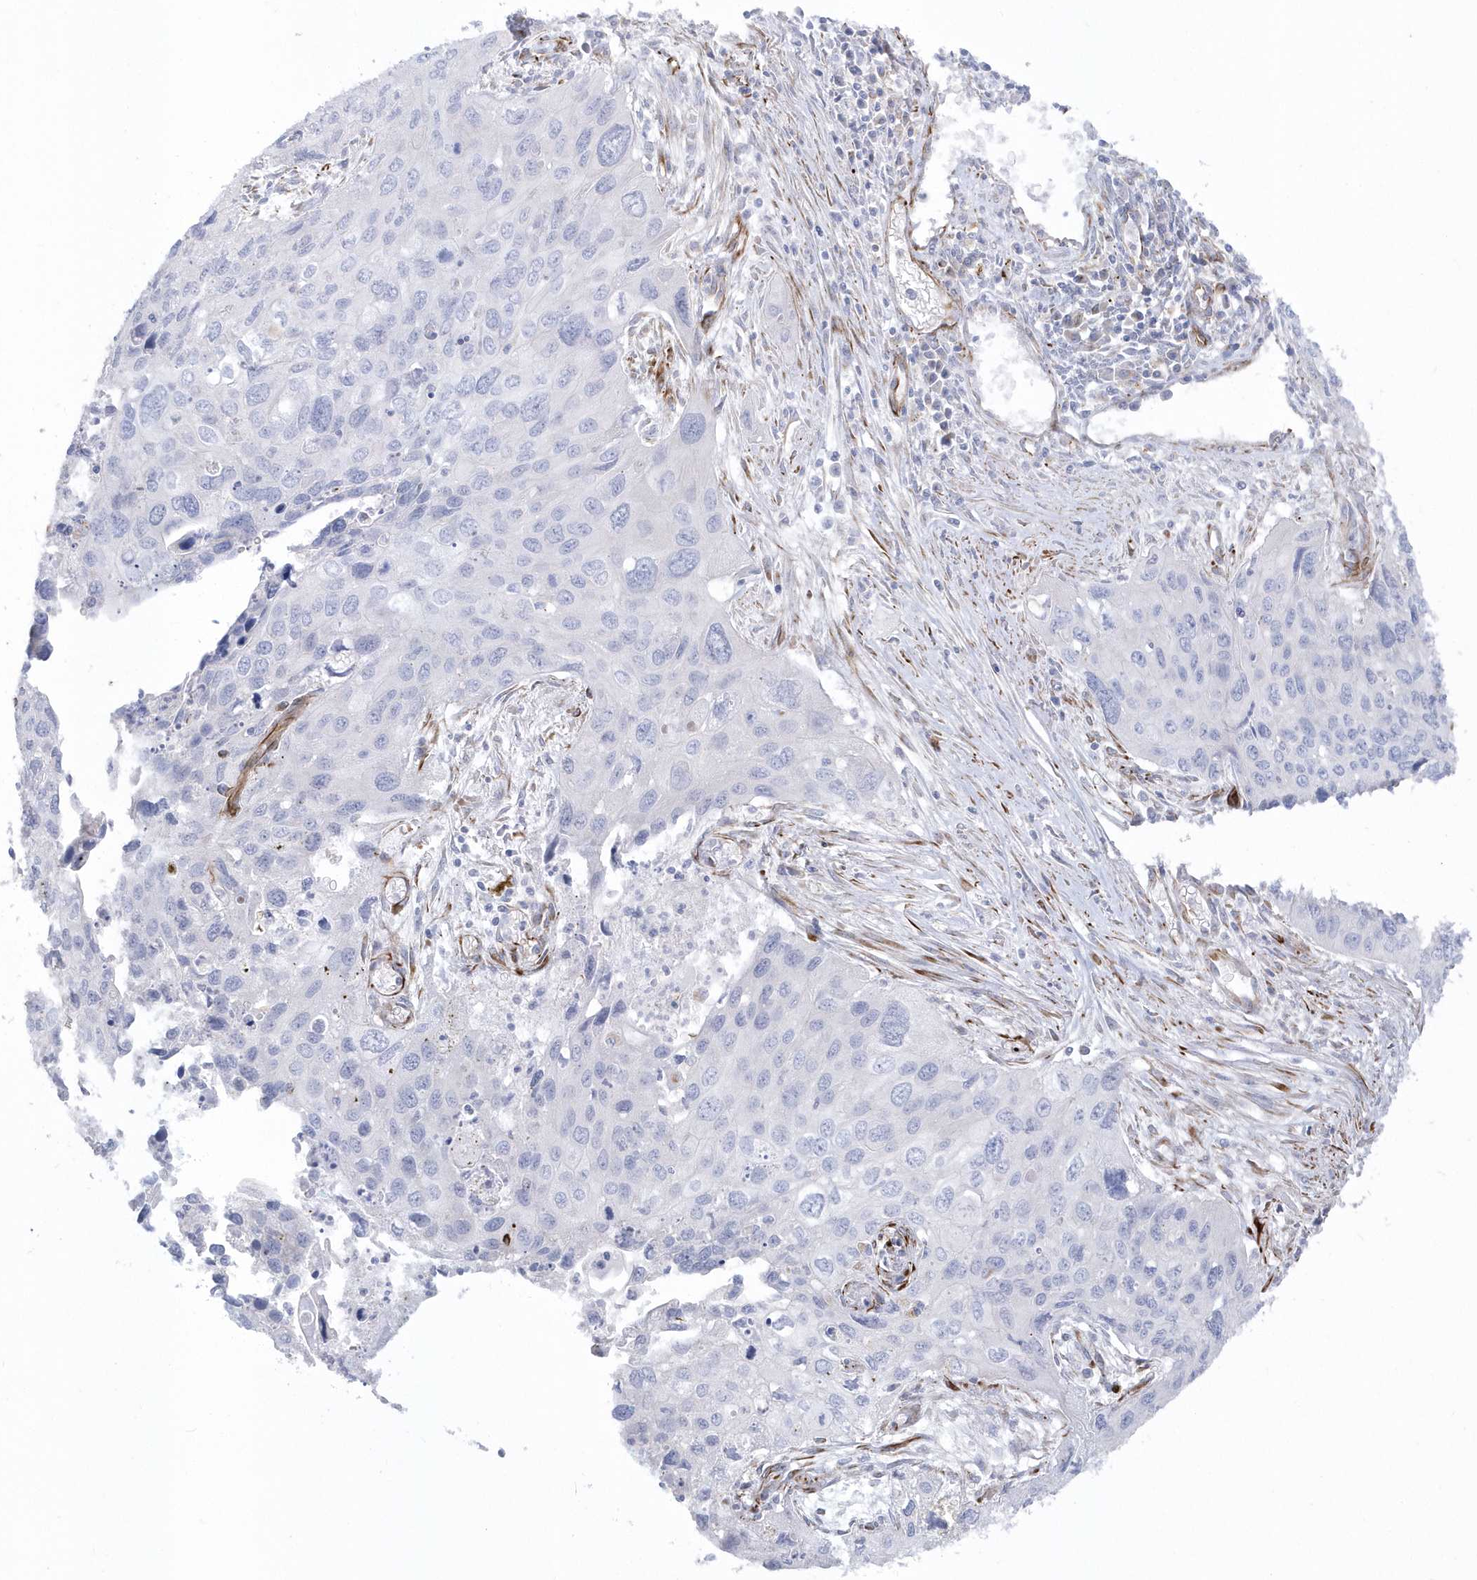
{"staining": {"intensity": "negative", "quantity": "none", "location": "none"}, "tissue": "cervical cancer", "cell_type": "Tumor cells", "image_type": "cancer", "snomed": [{"axis": "morphology", "description": "Squamous cell carcinoma, NOS"}, {"axis": "topography", "description": "Cervix"}], "caption": "Immunohistochemical staining of human squamous cell carcinoma (cervical) shows no significant expression in tumor cells.", "gene": "PPIL6", "patient": {"sex": "female", "age": 55}}